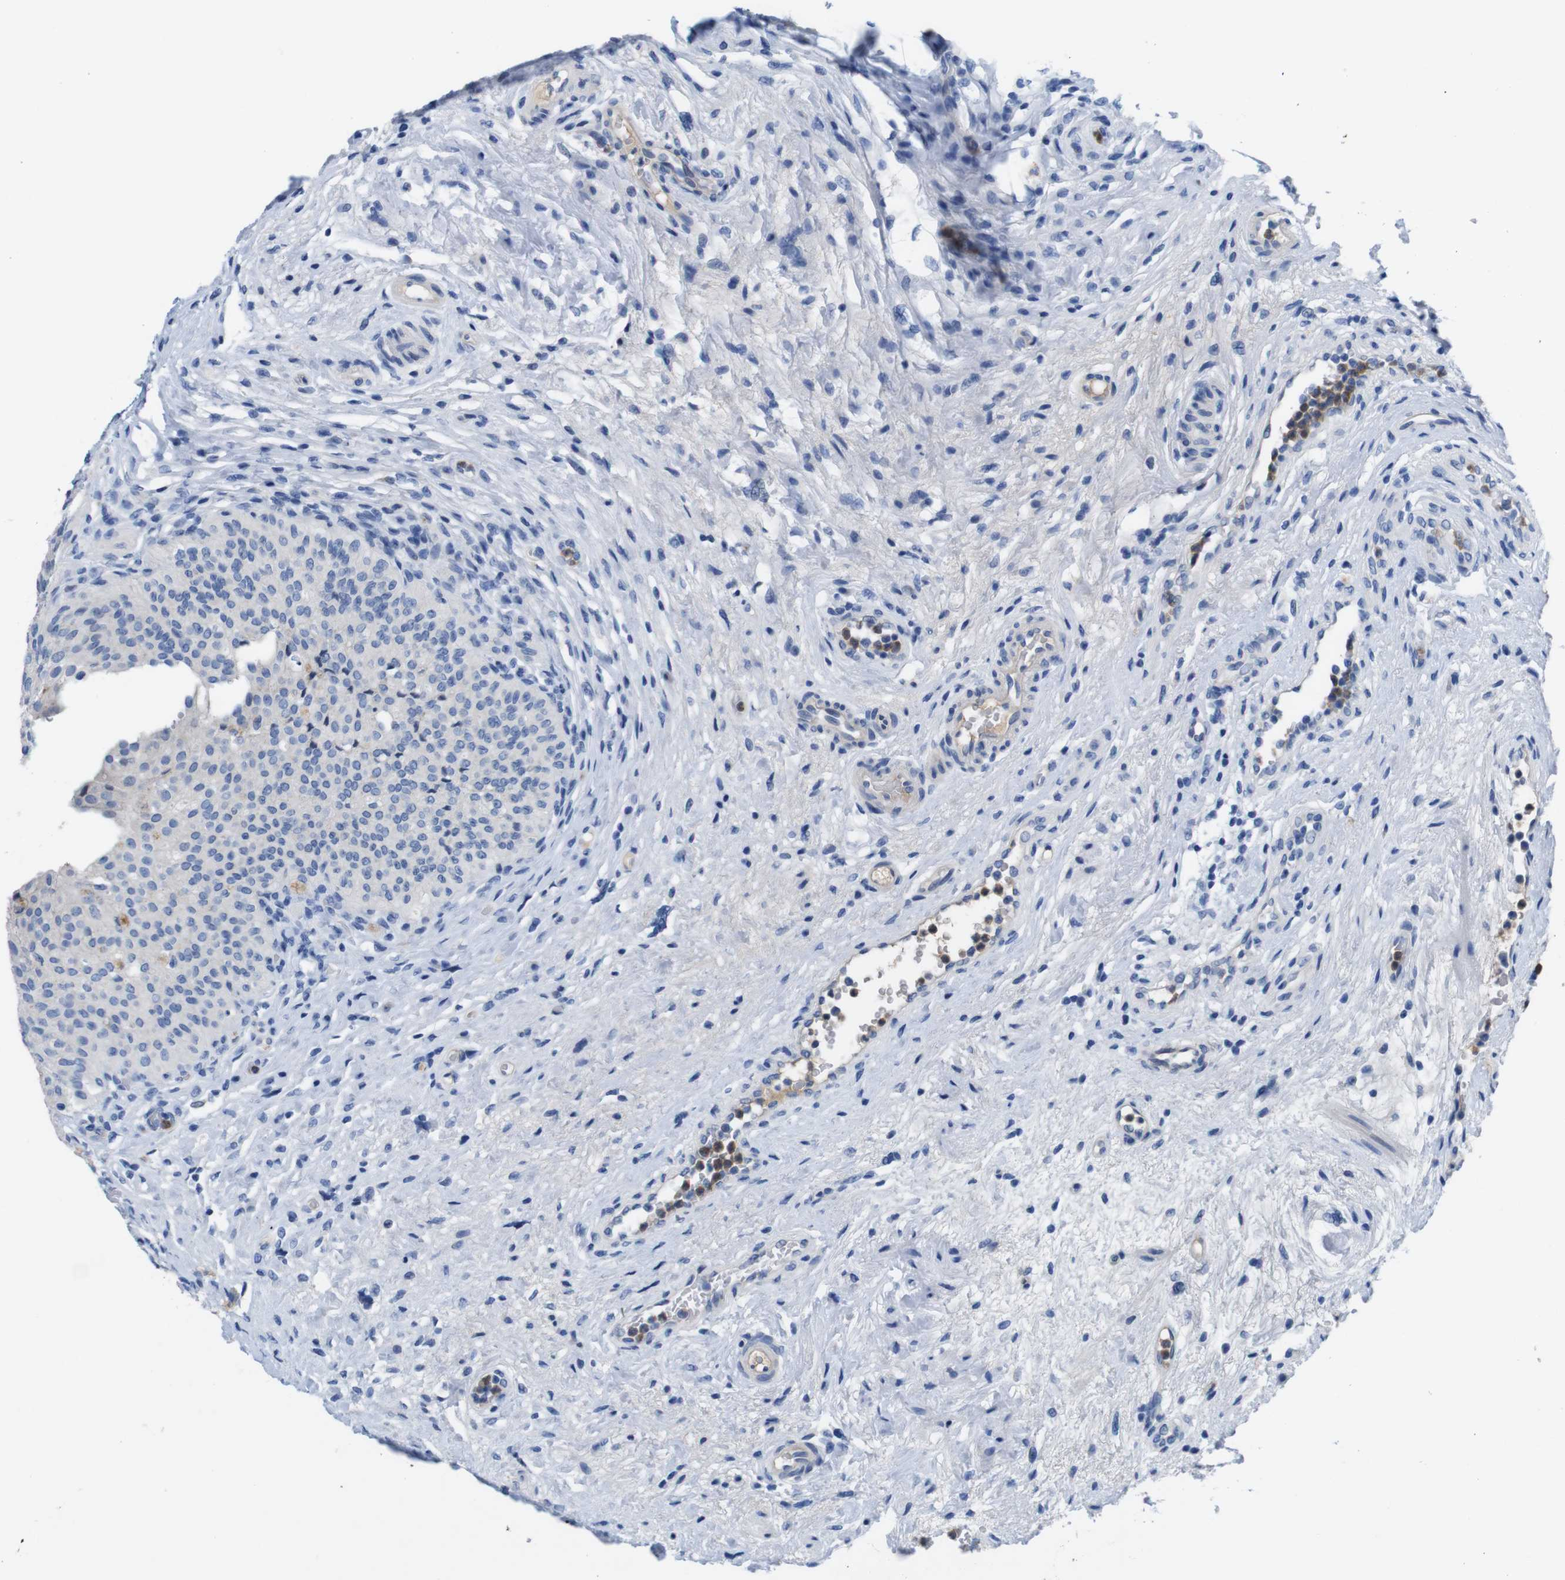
{"staining": {"intensity": "weak", "quantity": "<25%", "location": "cytoplasmic/membranous"}, "tissue": "urinary bladder", "cell_type": "Urothelial cells", "image_type": "normal", "snomed": [{"axis": "morphology", "description": "Normal tissue, NOS"}, {"axis": "topography", "description": "Urinary bladder"}], "caption": "Immunohistochemistry (IHC) of benign human urinary bladder reveals no positivity in urothelial cells.", "gene": "C1RL", "patient": {"sex": "male", "age": 46}}